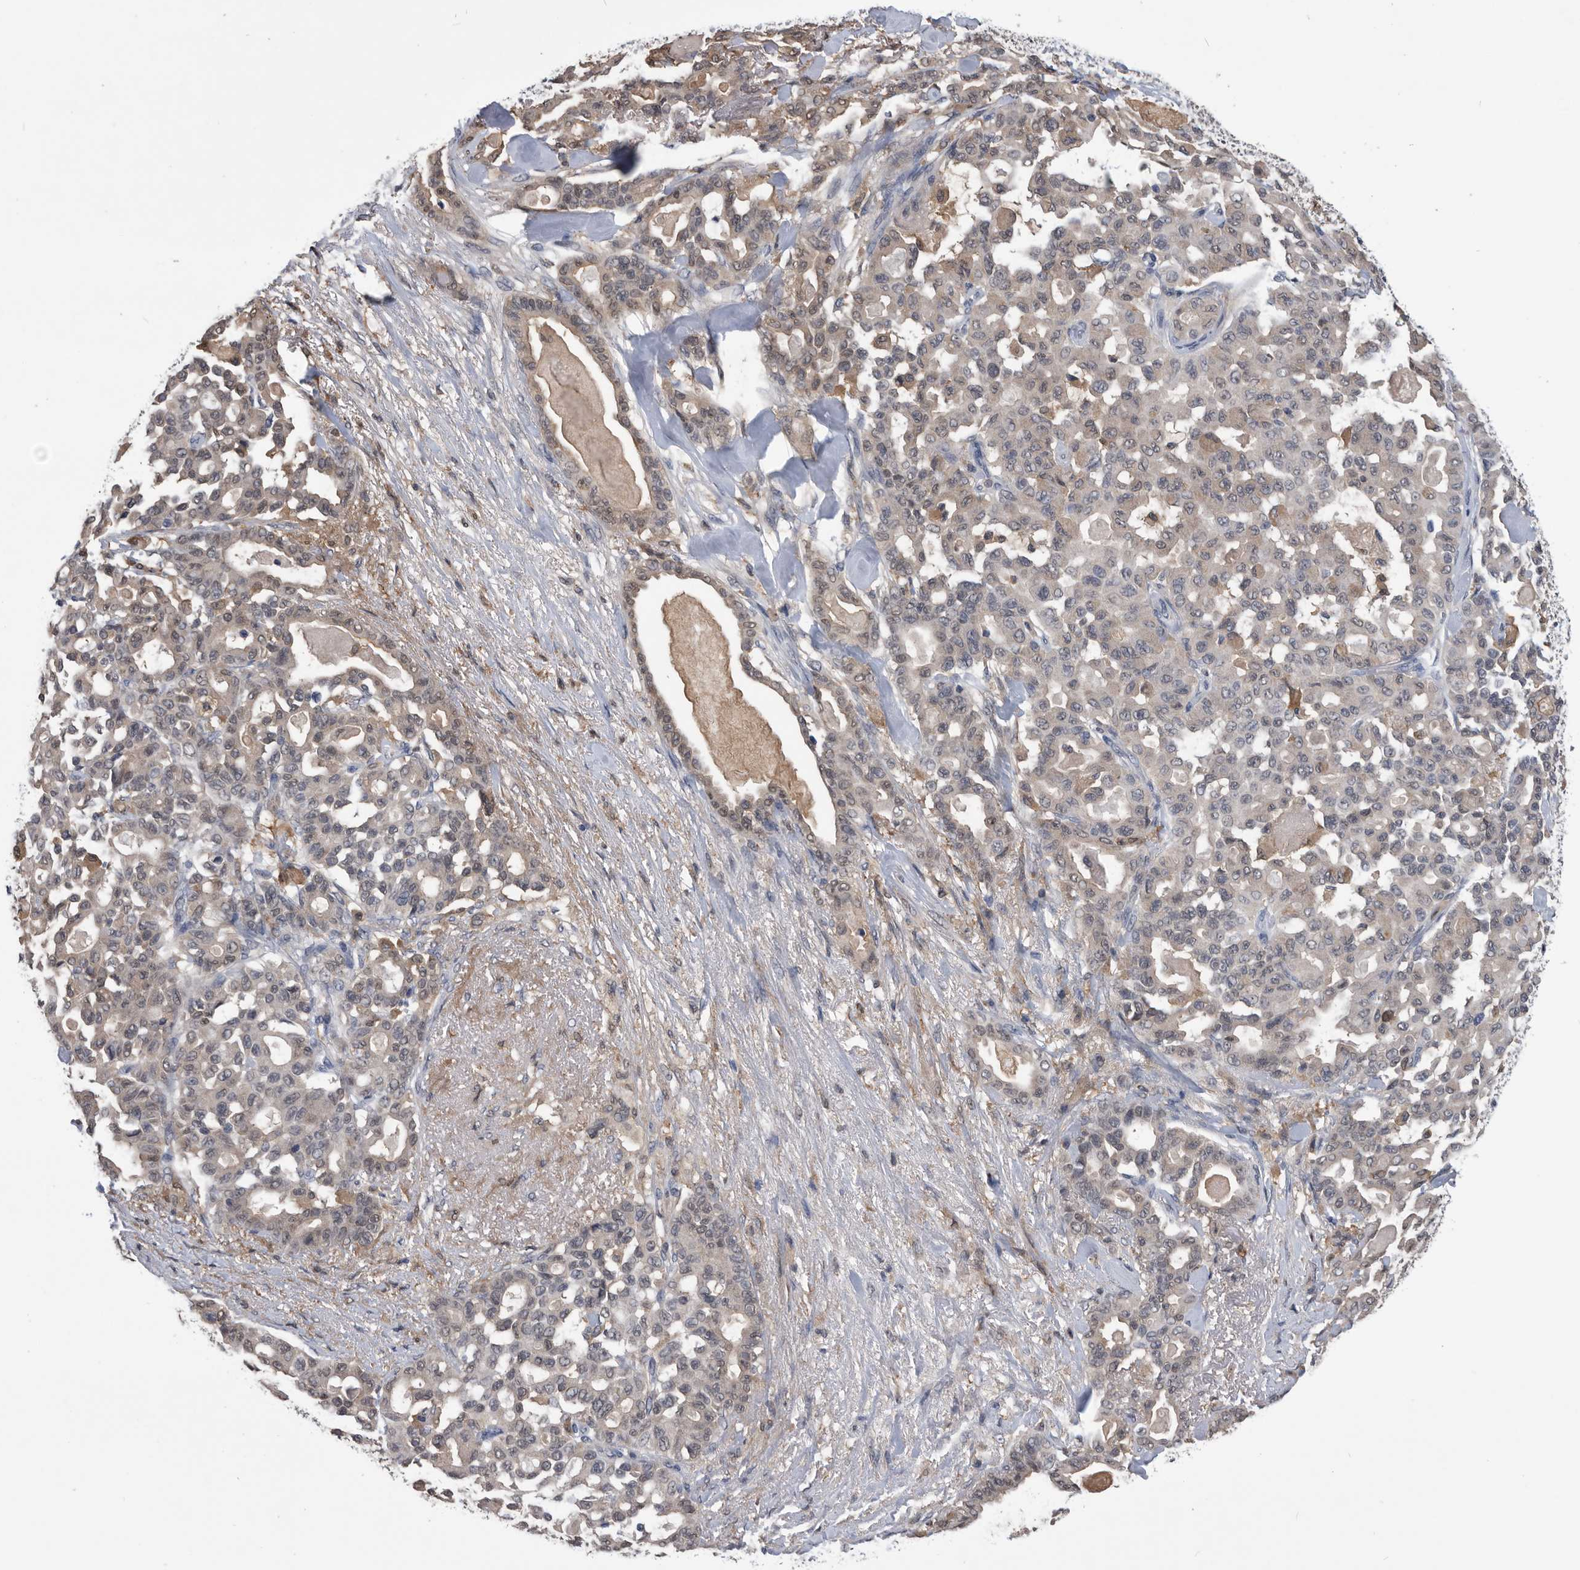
{"staining": {"intensity": "weak", "quantity": "25%-75%", "location": "cytoplasmic/membranous,nuclear"}, "tissue": "pancreatic cancer", "cell_type": "Tumor cells", "image_type": "cancer", "snomed": [{"axis": "morphology", "description": "Adenocarcinoma, NOS"}, {"axis": "topography", "description": "Pancreas"}], "caption": "Tumor cells display low levels of weak cytoplasmic/membranous and nuclear positivity in approximately 25%-75% of cells in human pancreatic cancer (adenocarcinoma).", "gene": "PDXK", "patient": {"sex": "male", "age": 63}}